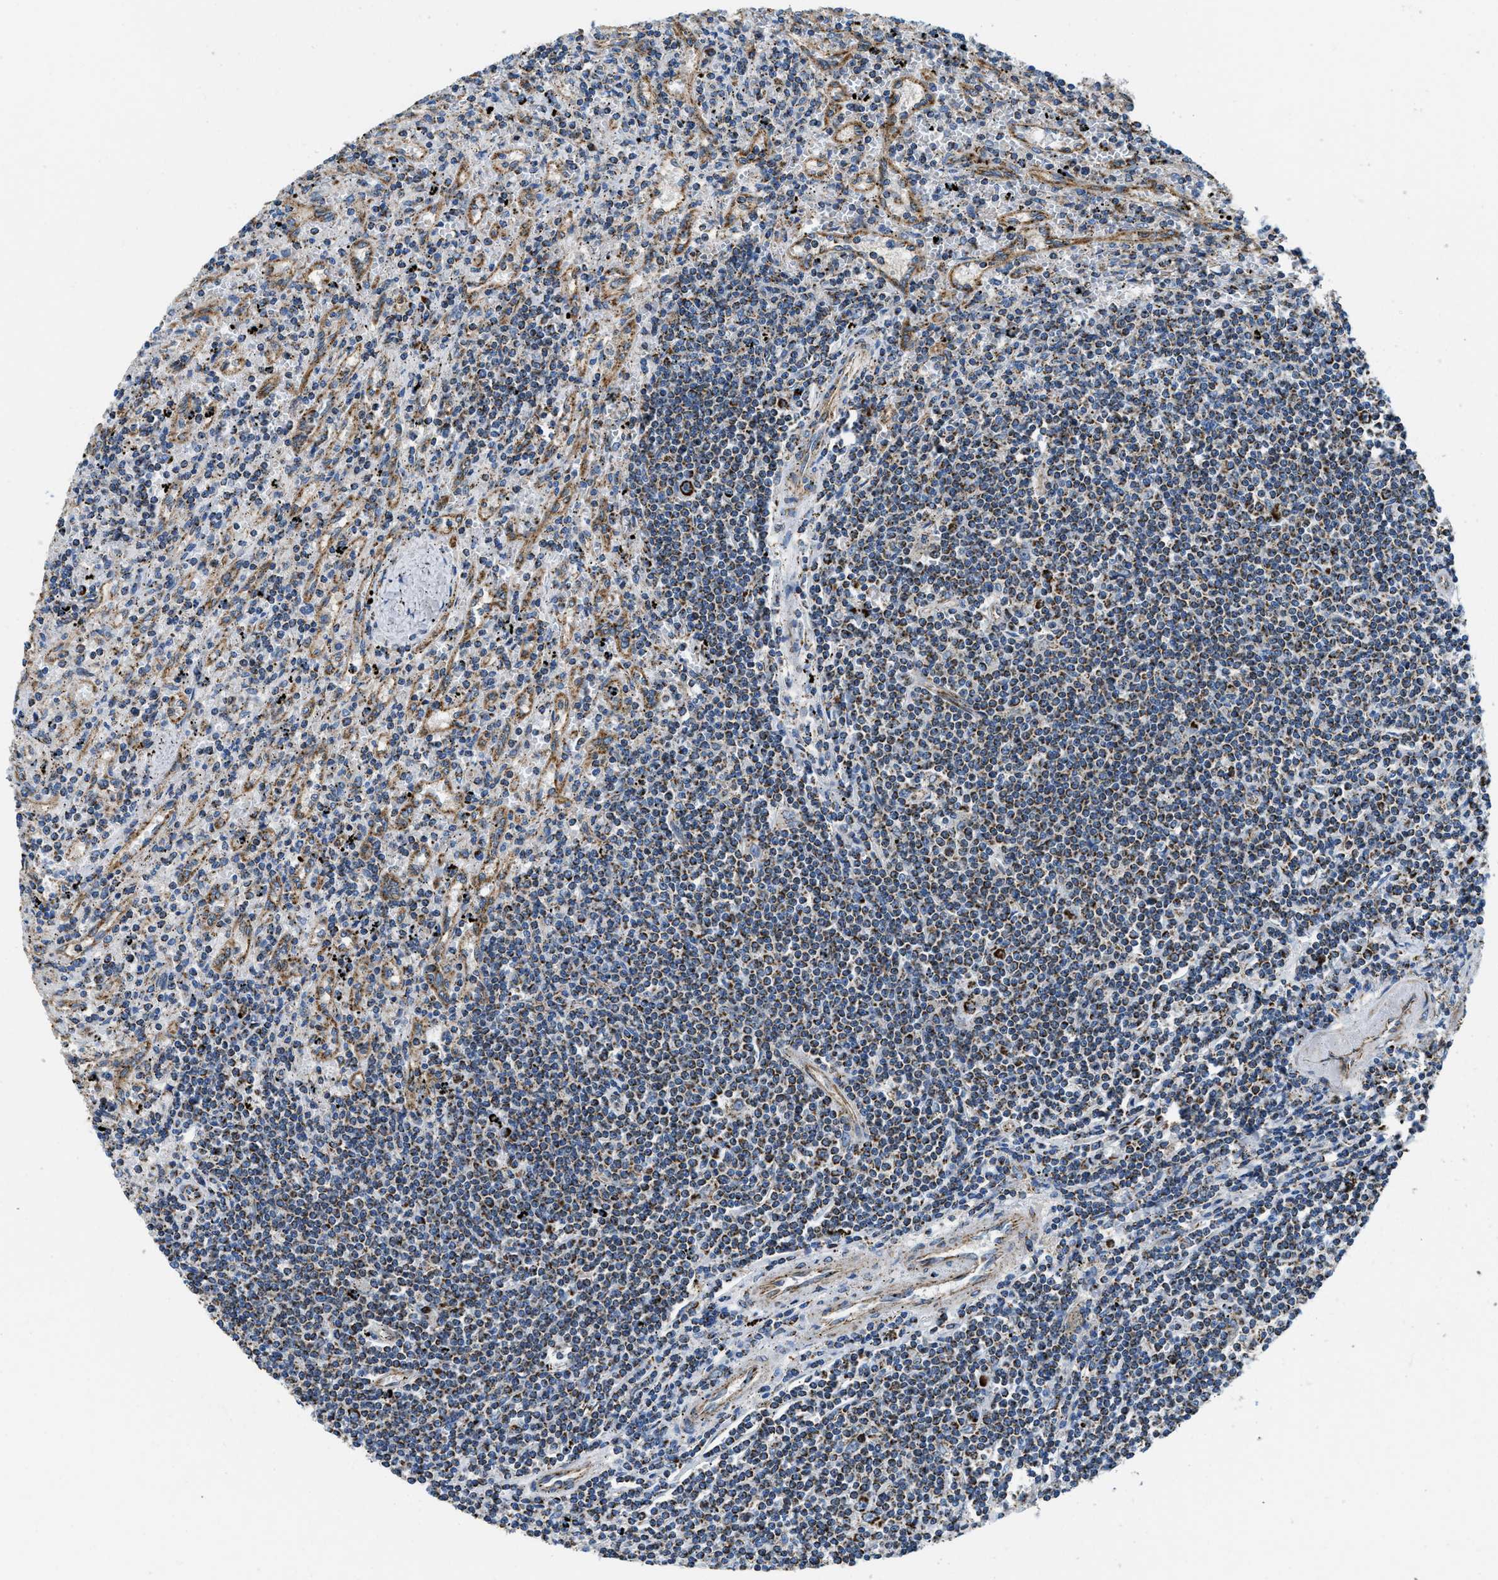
{"staining": {"intensity": "strong", "quantity": "25%-75%", "location": "cytoplasmic/membranous"}, "tissue": "lymphoma", "cell_type": "Tumor cells", "image_type": "cancer", "snomed": [{"axis": "morphology", "description": "Malignant lymphoma, non-Hodgkin's type, Low grade"}, {"axis": "topography", "description": "Spleen"}], "caption": "Low-grade malignant lymphoma, non-Hodgkin's type stained with a brown dye displays strong cytoplasmic/membranous positive expression in about 25%-75% of tumor cells.", "gene": "STK33", "patient": {"sex": "male", "age": 76}}